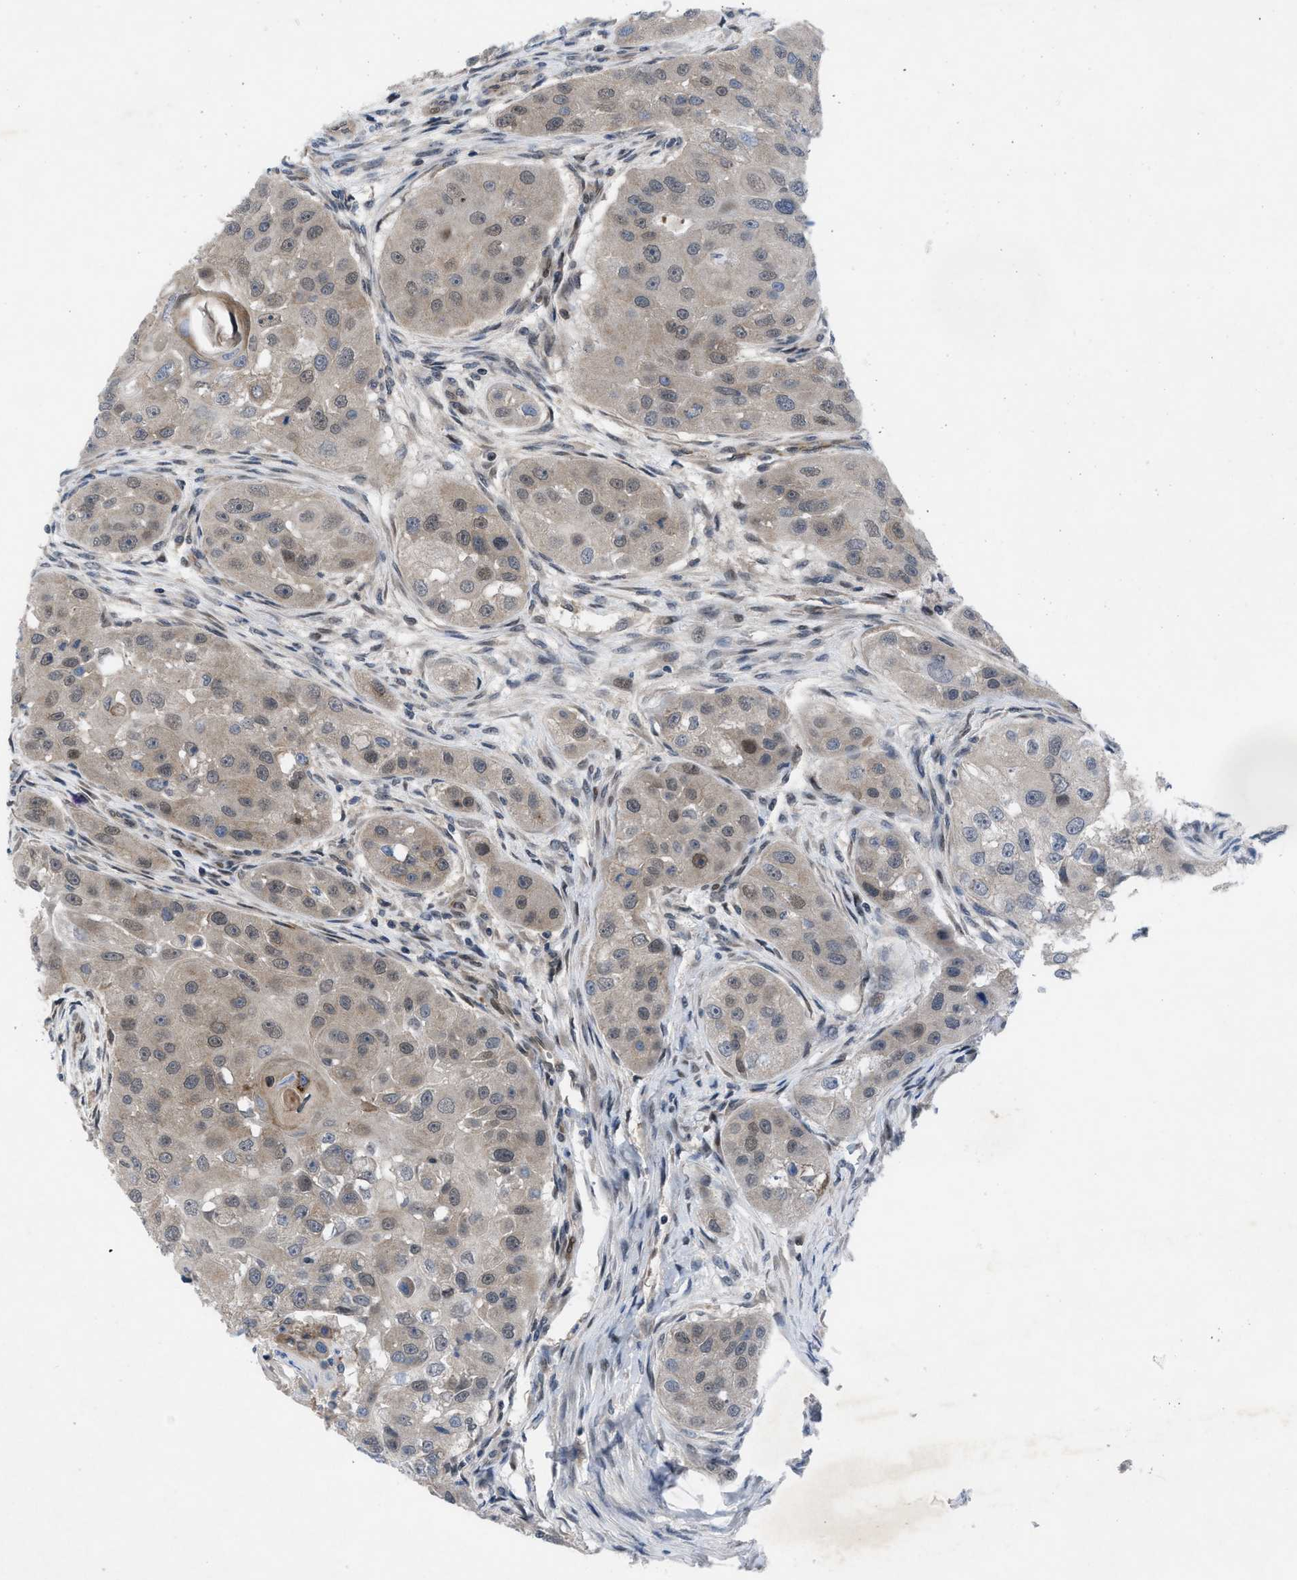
{"staining": {"intensity": "weak", "quantity": ">75%", "location": "cytoplasmic/membranous"}, "tissue": "head and neck cancer", "cell_type": "Tumor cells", "image_type": "cancer", "snomed": [{"axis": "morphology", "description": "Normal tissue, NOS"}, {"axis": "morphology", "description": "Squamous cell carcinoma, NOS"}, {"axis": "topography", "description": "Skeletal muscle"}, {"axis": "topography", "description": "Head-Neck"}], "caption": "Weak cytoplasmic/membranous positivity for a protein is present in about >75% of tumor cells of head and neck squamous cell carcinoma using immunohistochemistry.", "gene": "IL17RE", "patient": {"sex": "male", "age": 51}}